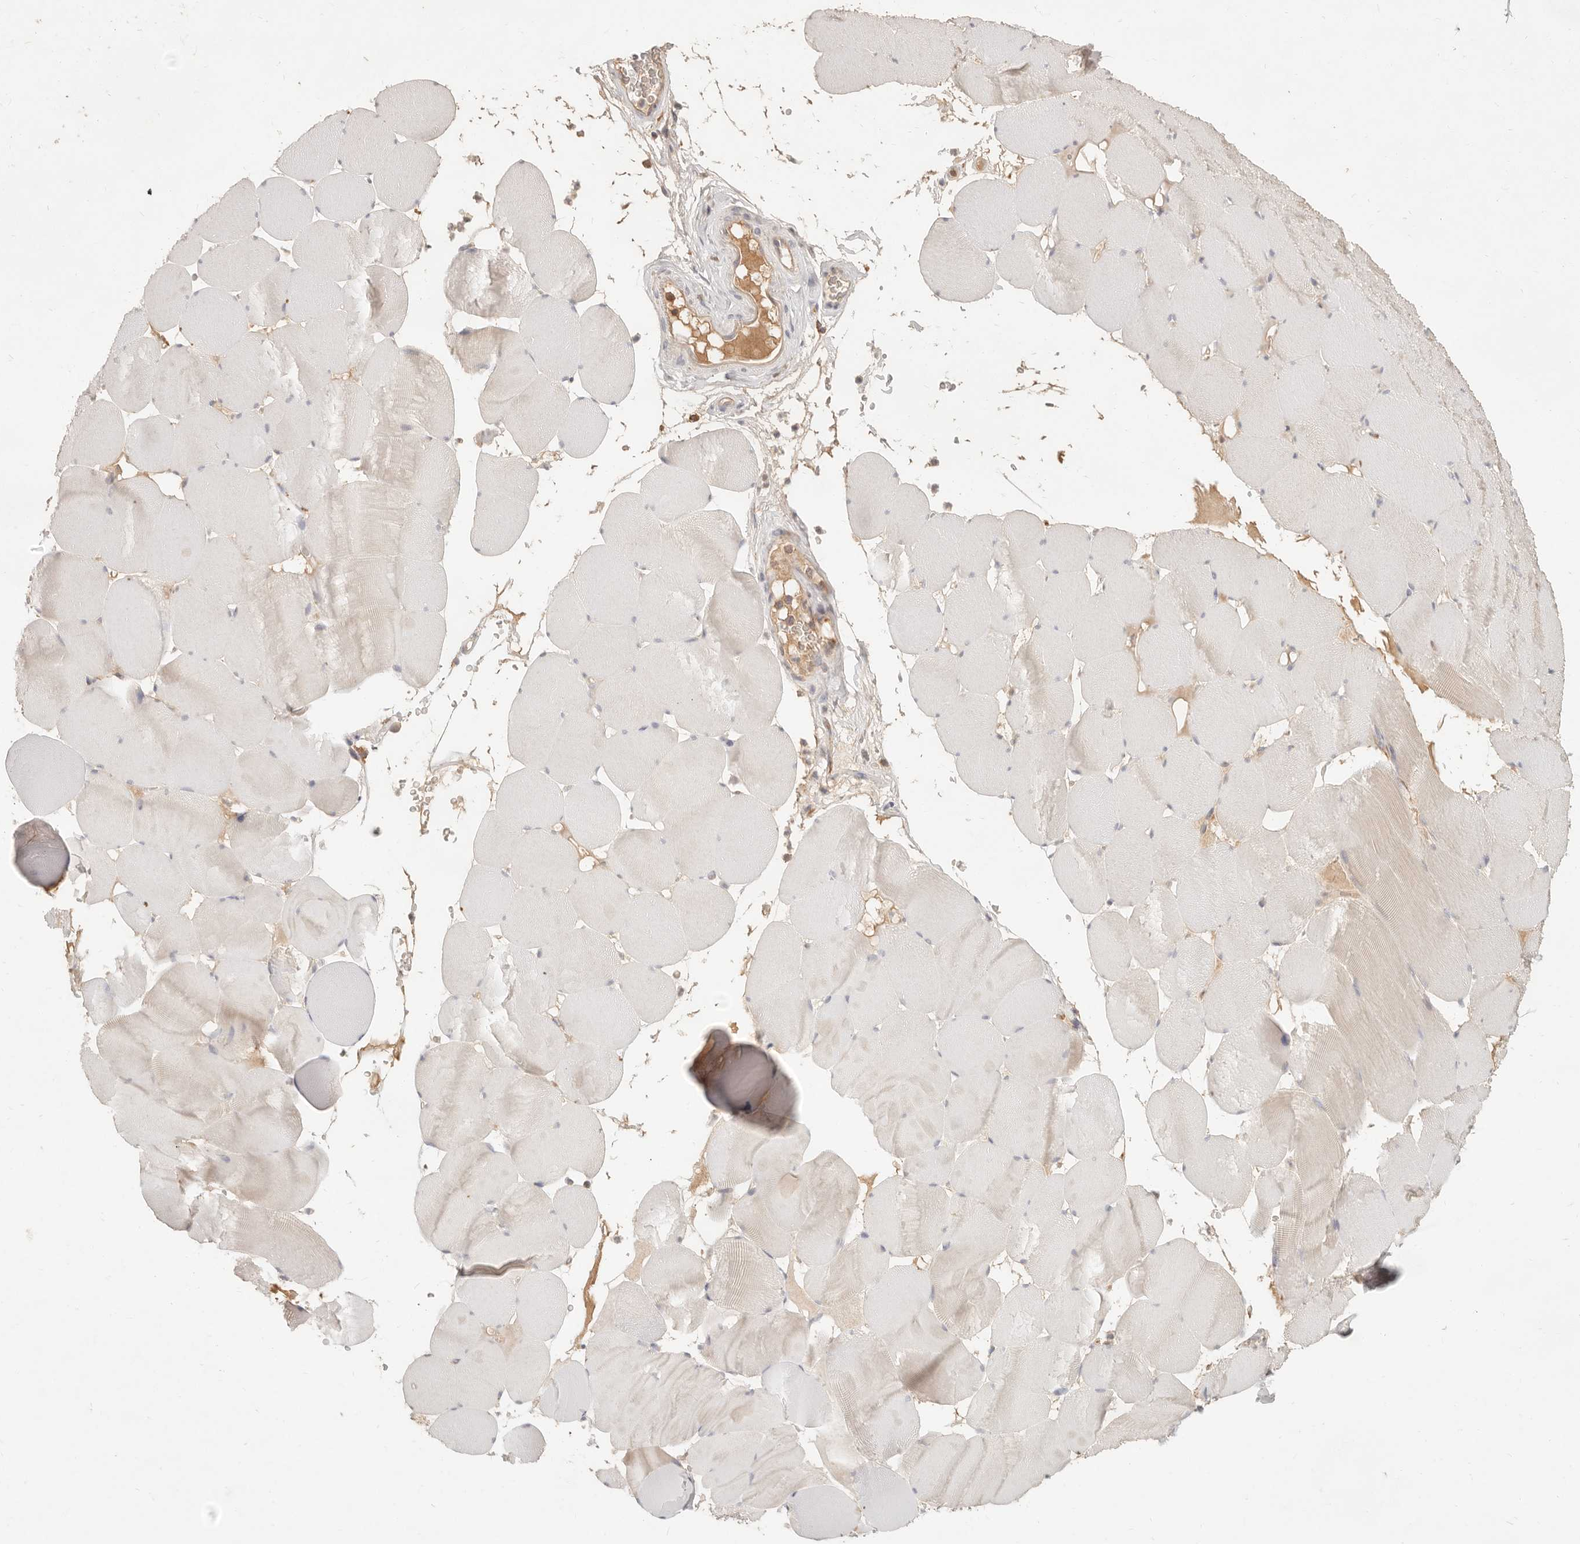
{"staining": {"intensity": "weak", "quantity": "<25%", "location": "cytoplasmic/membranous"}, "tissue": "skeletal muscle", "cell_type": "Myocytes", "image_type": "normal", "snomed": [{"axis": "morphology", "description": "Normal tissue, NOS"}, {"axis": "topography", "description": "Skeletal muscle"}], "caption": "Protein analysis of unremarkable skeletal muscle demonstrates no significant staining in myocytes. The staining was performed using DAB to visualize the protein expression in brown, while the nuclei were stained in blue with hematoxylin (Magnification: 20x).", "gene": "NECAP2", "patient": {"sex": "male", "age": 62}}